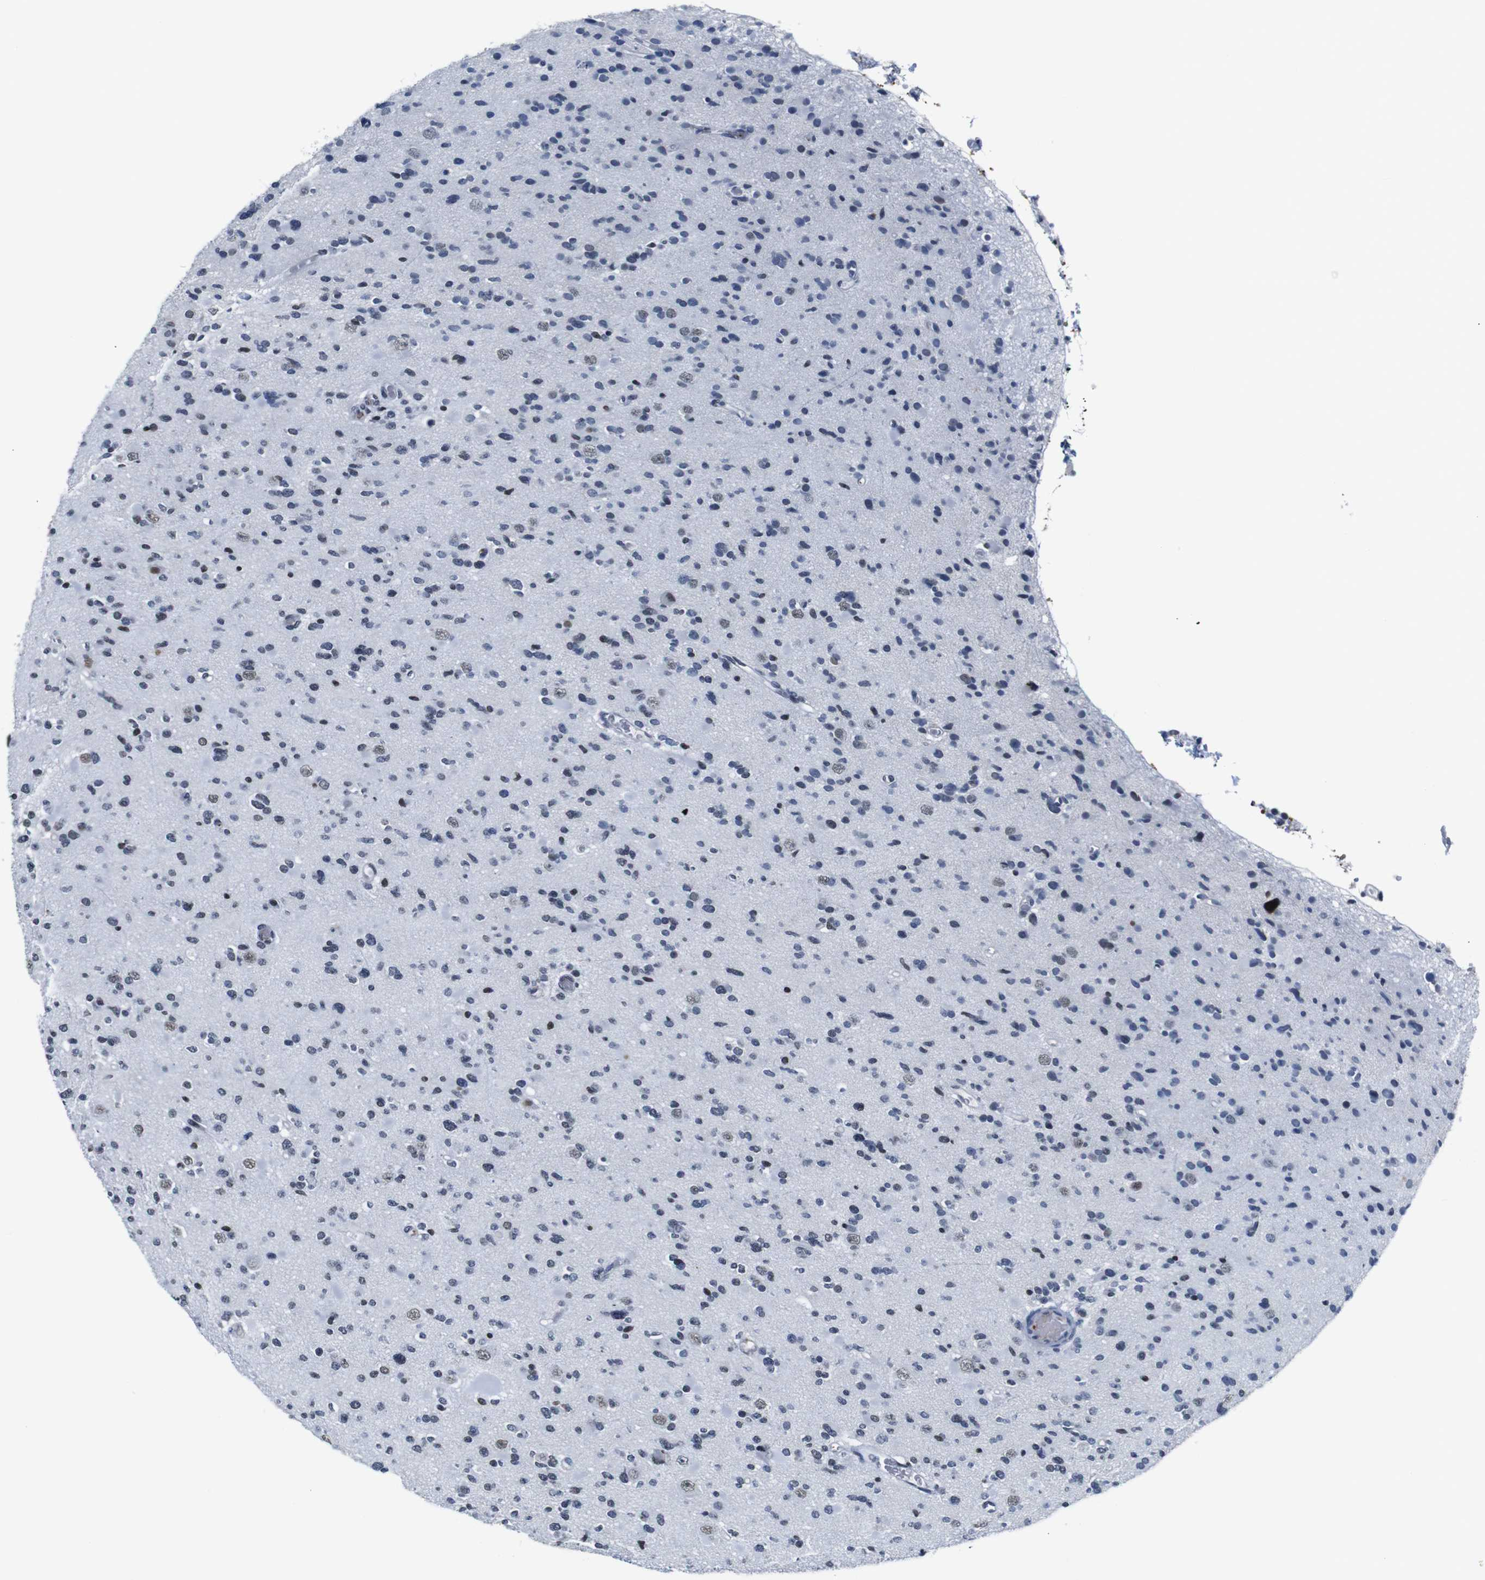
{"staining": {"intensity": "weak", "quantity": "<25%", "location": "nuclear"}, "tissue": "glioma", "cell_type": "Tumor cells", "image_type": "cancer", "snomed": [{"axis": "morphology", "description": "Glioma, malignant, Low grade"}, {"axis": "topography", "description": "Brain"}], "caption": "High magnification brightfield microscopy of glioma stained with DAB (brown) and counterstained with hematoxylin (blue): tumor cells show no significant staining. (DAB (3,3'-diaminobenzidine) IHC with hematoxylin counter stain).", "gene": "ILDR2", "patient": {"sex": "female", "age": 22}}